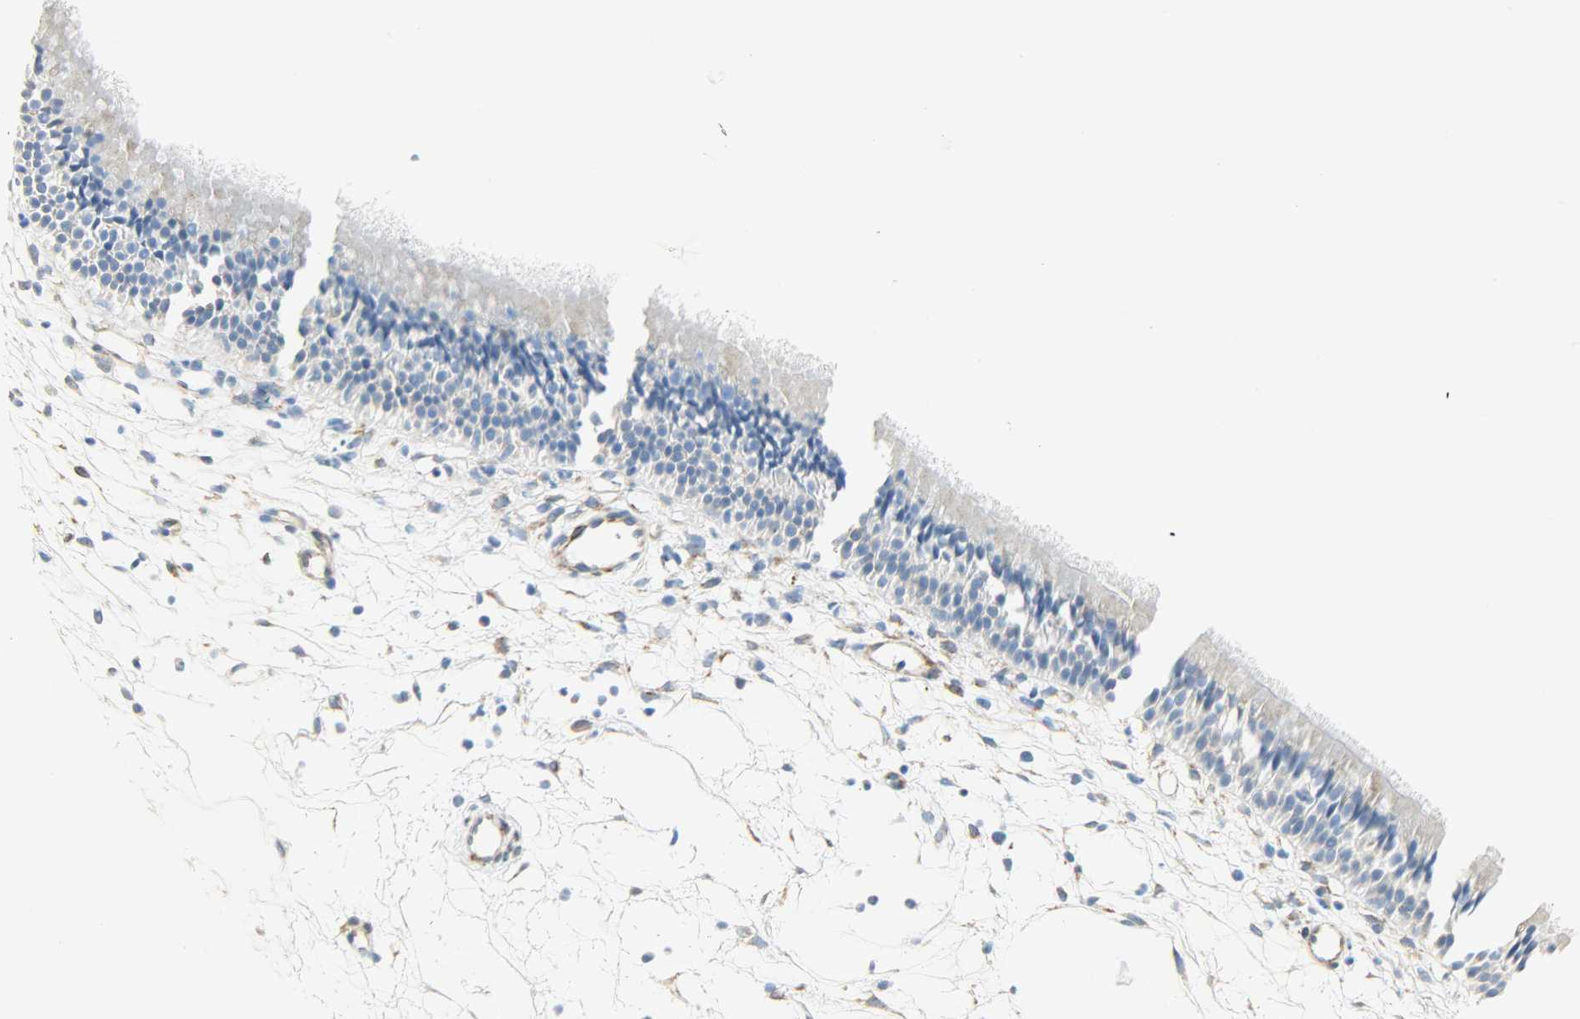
{"staining": {"intensity": "weak", "quantity": "25%-75%", "location": "cytoplasmic/membranous"}, "tissue": "nasopharynx", "cell_type": "Respiratory epithelial cells", "image_type": "normal", "snomed": [{"axis": "morphology", "description": "Normal tissue, NOS"}, {"axis": "topography", "description": "Nasopharynx"}], "caption": "A low amount of weak cytoplasmic/membranous staining is present in approximately 25%-75% of respiratory epithelial cells in normal nasopharynx.", "gene": "PKD2", "patient": {"sex": "female", "age": 54}}